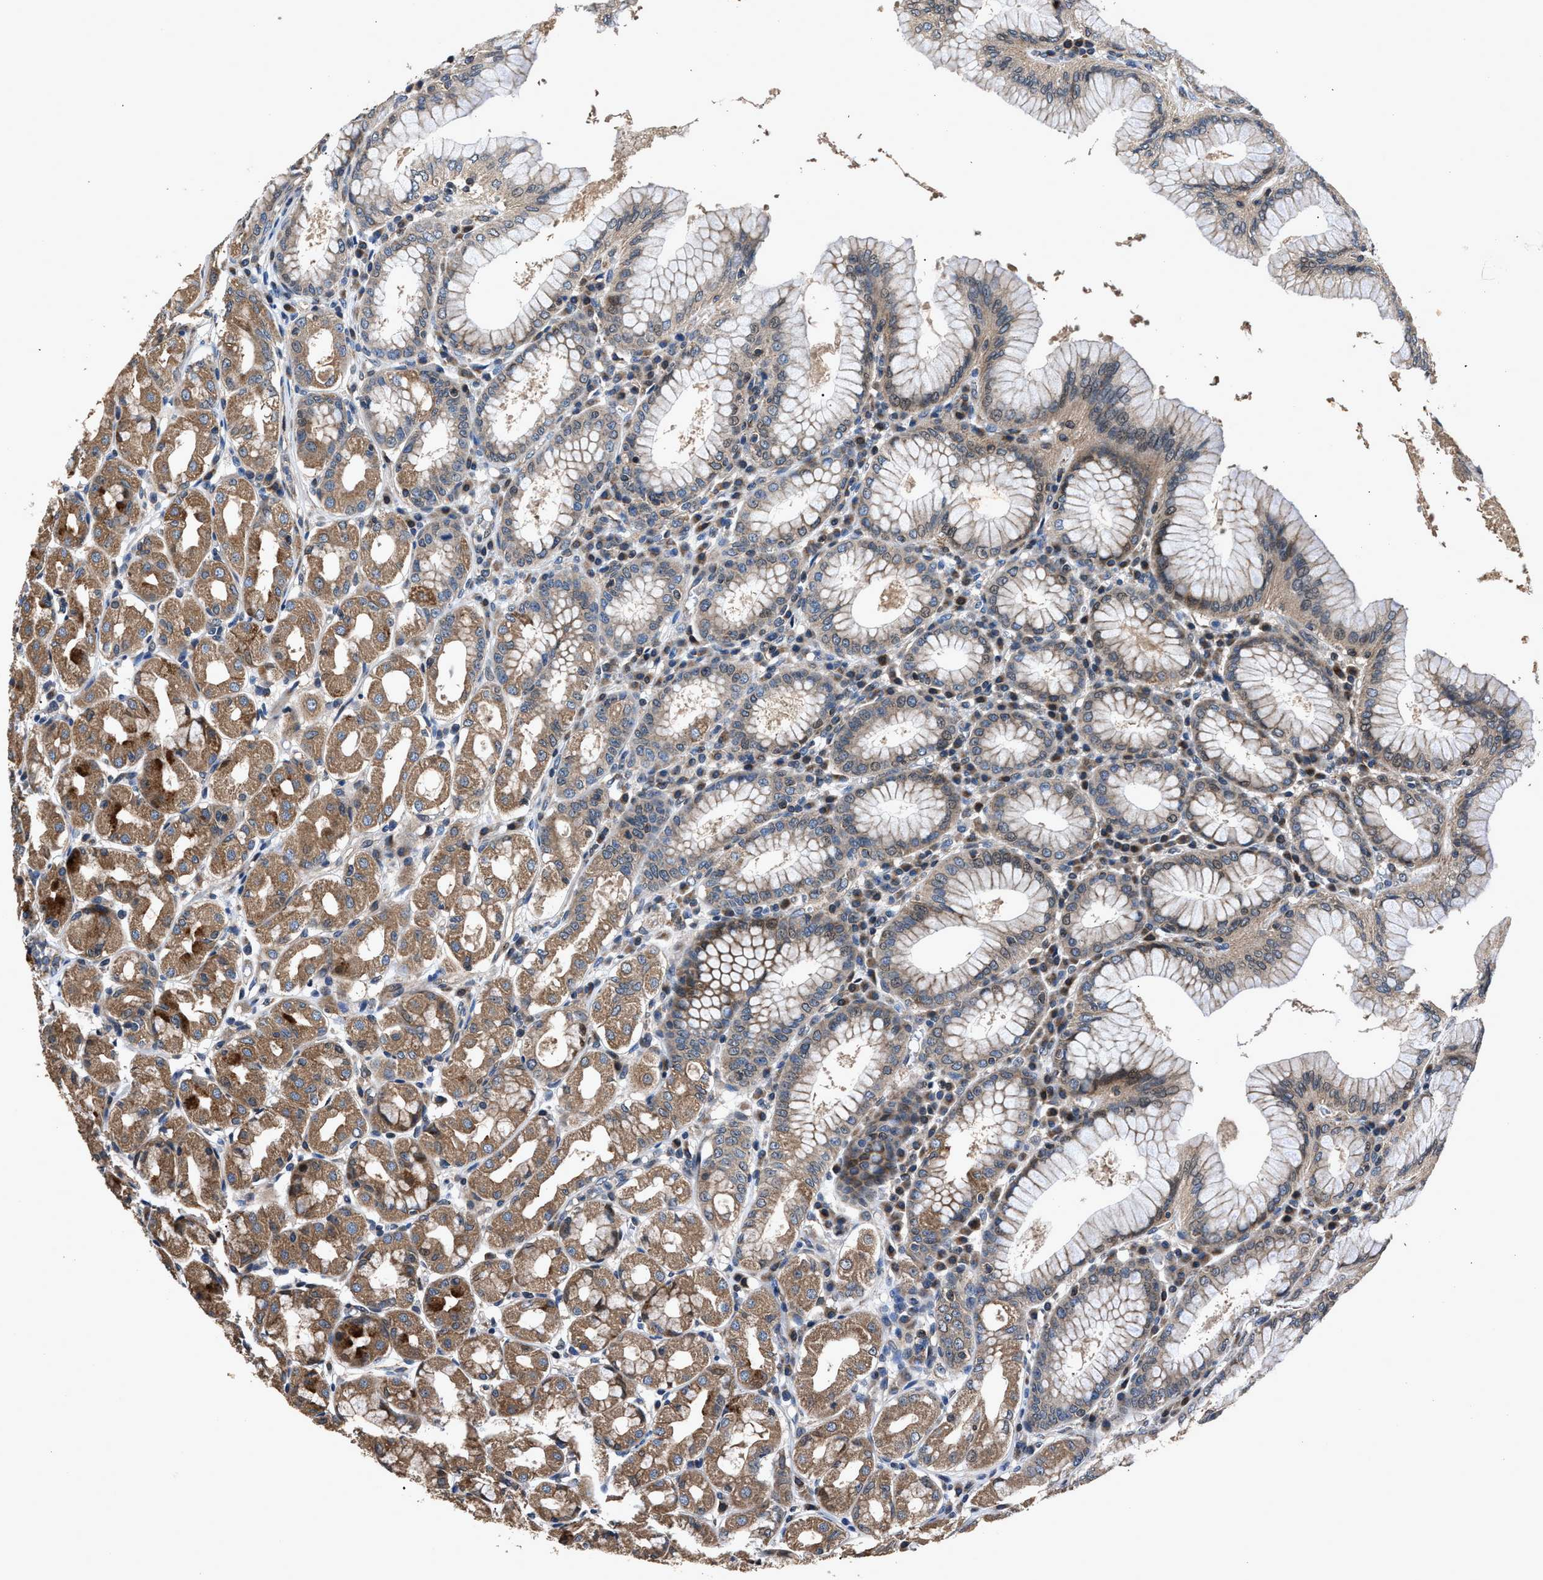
{"staining": {"intensity": "strong", "quantity": "25%-75%", "location": "cytoplasmic/membranous"}, "tissue": "stomach", "cell_type": "Glandular cells", "image_type": "normal", "snomed": [{"axis": "morphology", "description": "Normal tissue, NOS"}, {"axis": "topography", "description": "Stomach"}, {"axis": "topography", "description": "Stomach, lower"}], "caption": "A high-resolution photomicrograph shows immunohistochemistry (IHC) staining of normal stomach, which exhibits strong cytoplasmic/membranous positivity in approximately 25%-75% of glandular cells.", "gene": "TNRC18", "patient": {"sex": "female", "age": 56}}